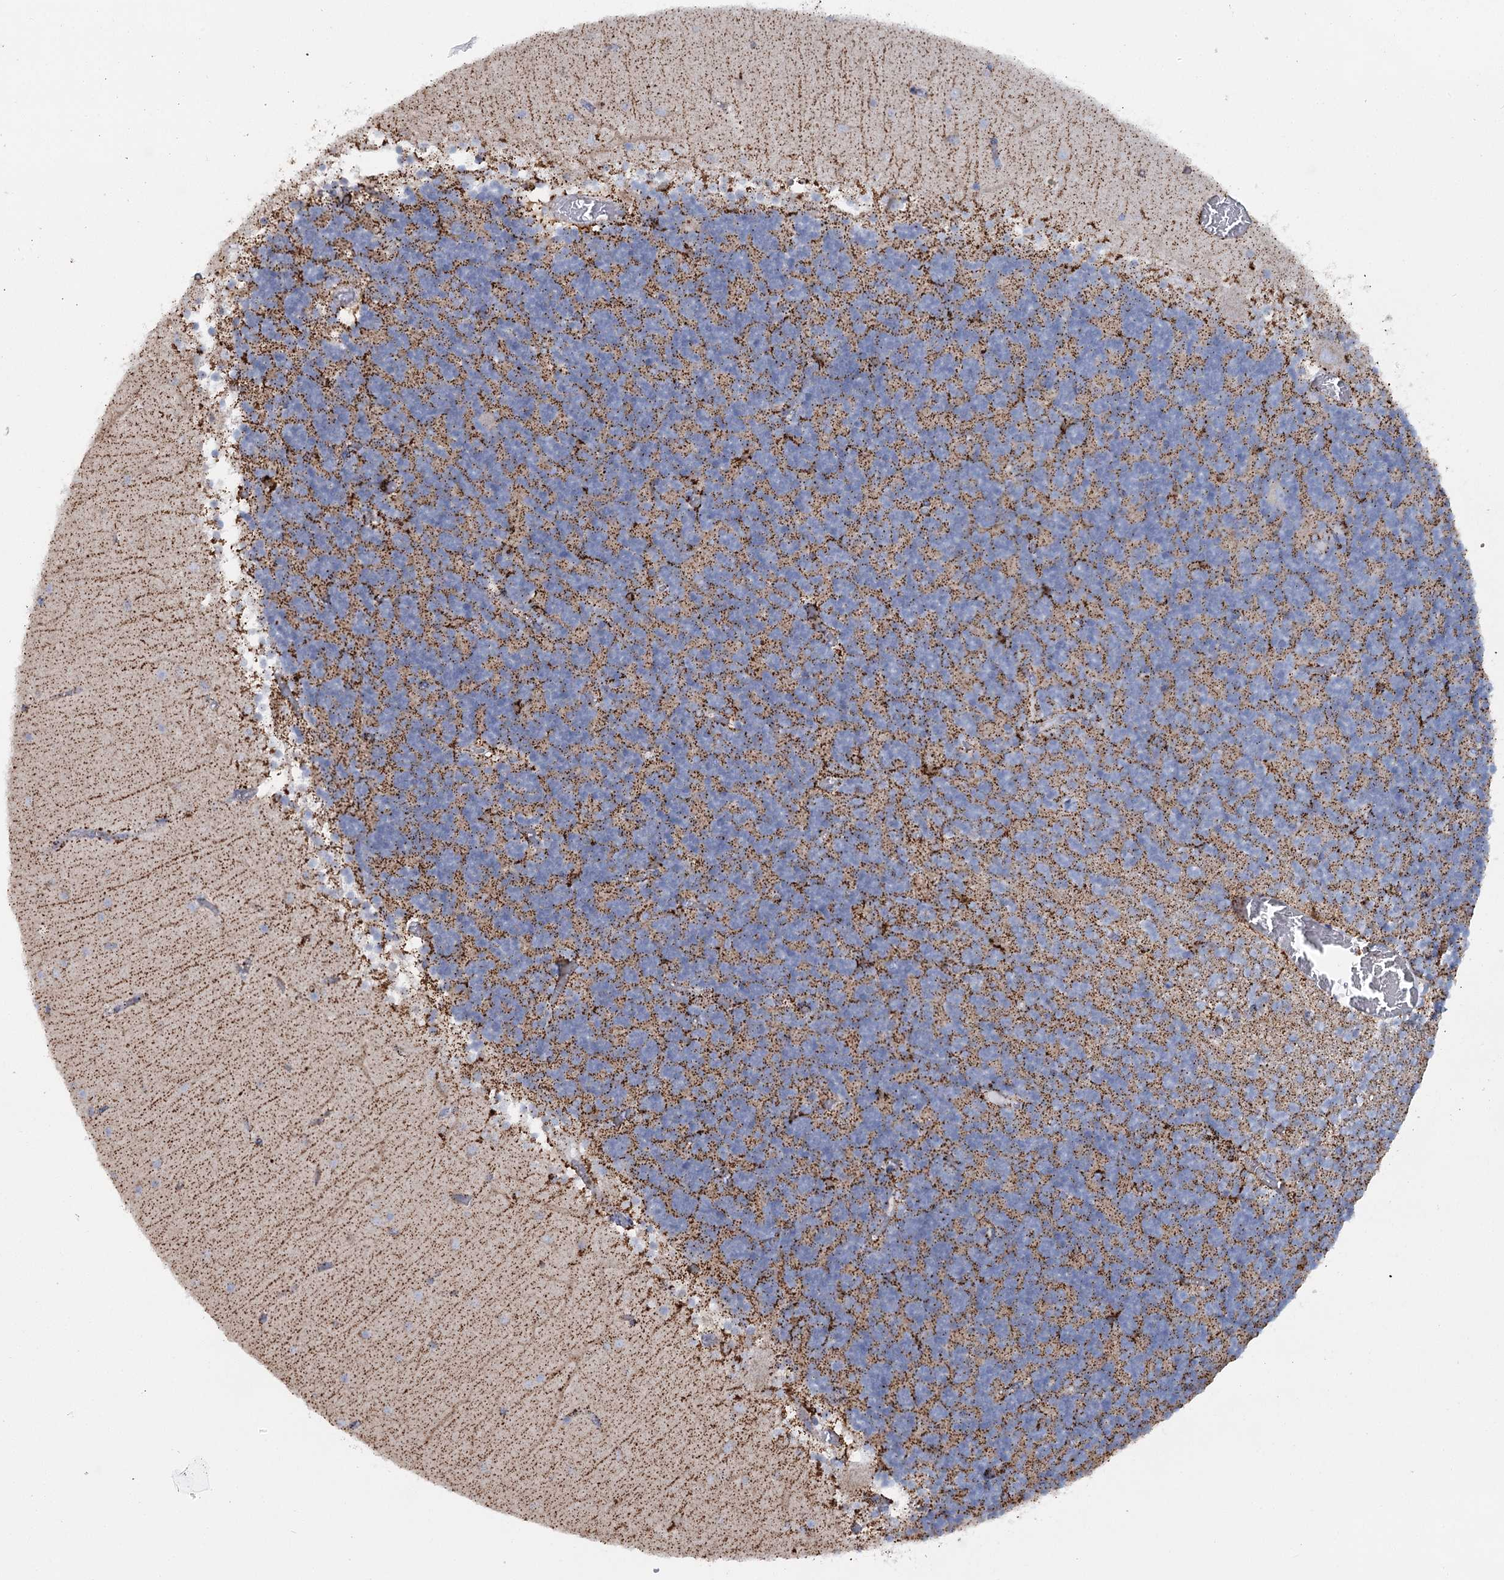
{"staining": {"intensity": "moderate", "quantity": ">75%", "location": "cytoplasmic/membranous"}, "tissue": "cerebellum", "cell_type": "Cells in granular layer", "image_type": "normal", "snomed": [{"axis": "morphology", "description": "Normal tissue, NOS"}, {"axis": "topography", "description": "Cerebellum"}], "caption": "Immunohistochemical staining of unremarkable human cerebellum displays >75% levels of moderate cytoplasmic/membranous protein positivity in approximately >75% of cells in granular layer.", "gene": "MRPL44", "patient": {"sex": "female", "age": 28}}